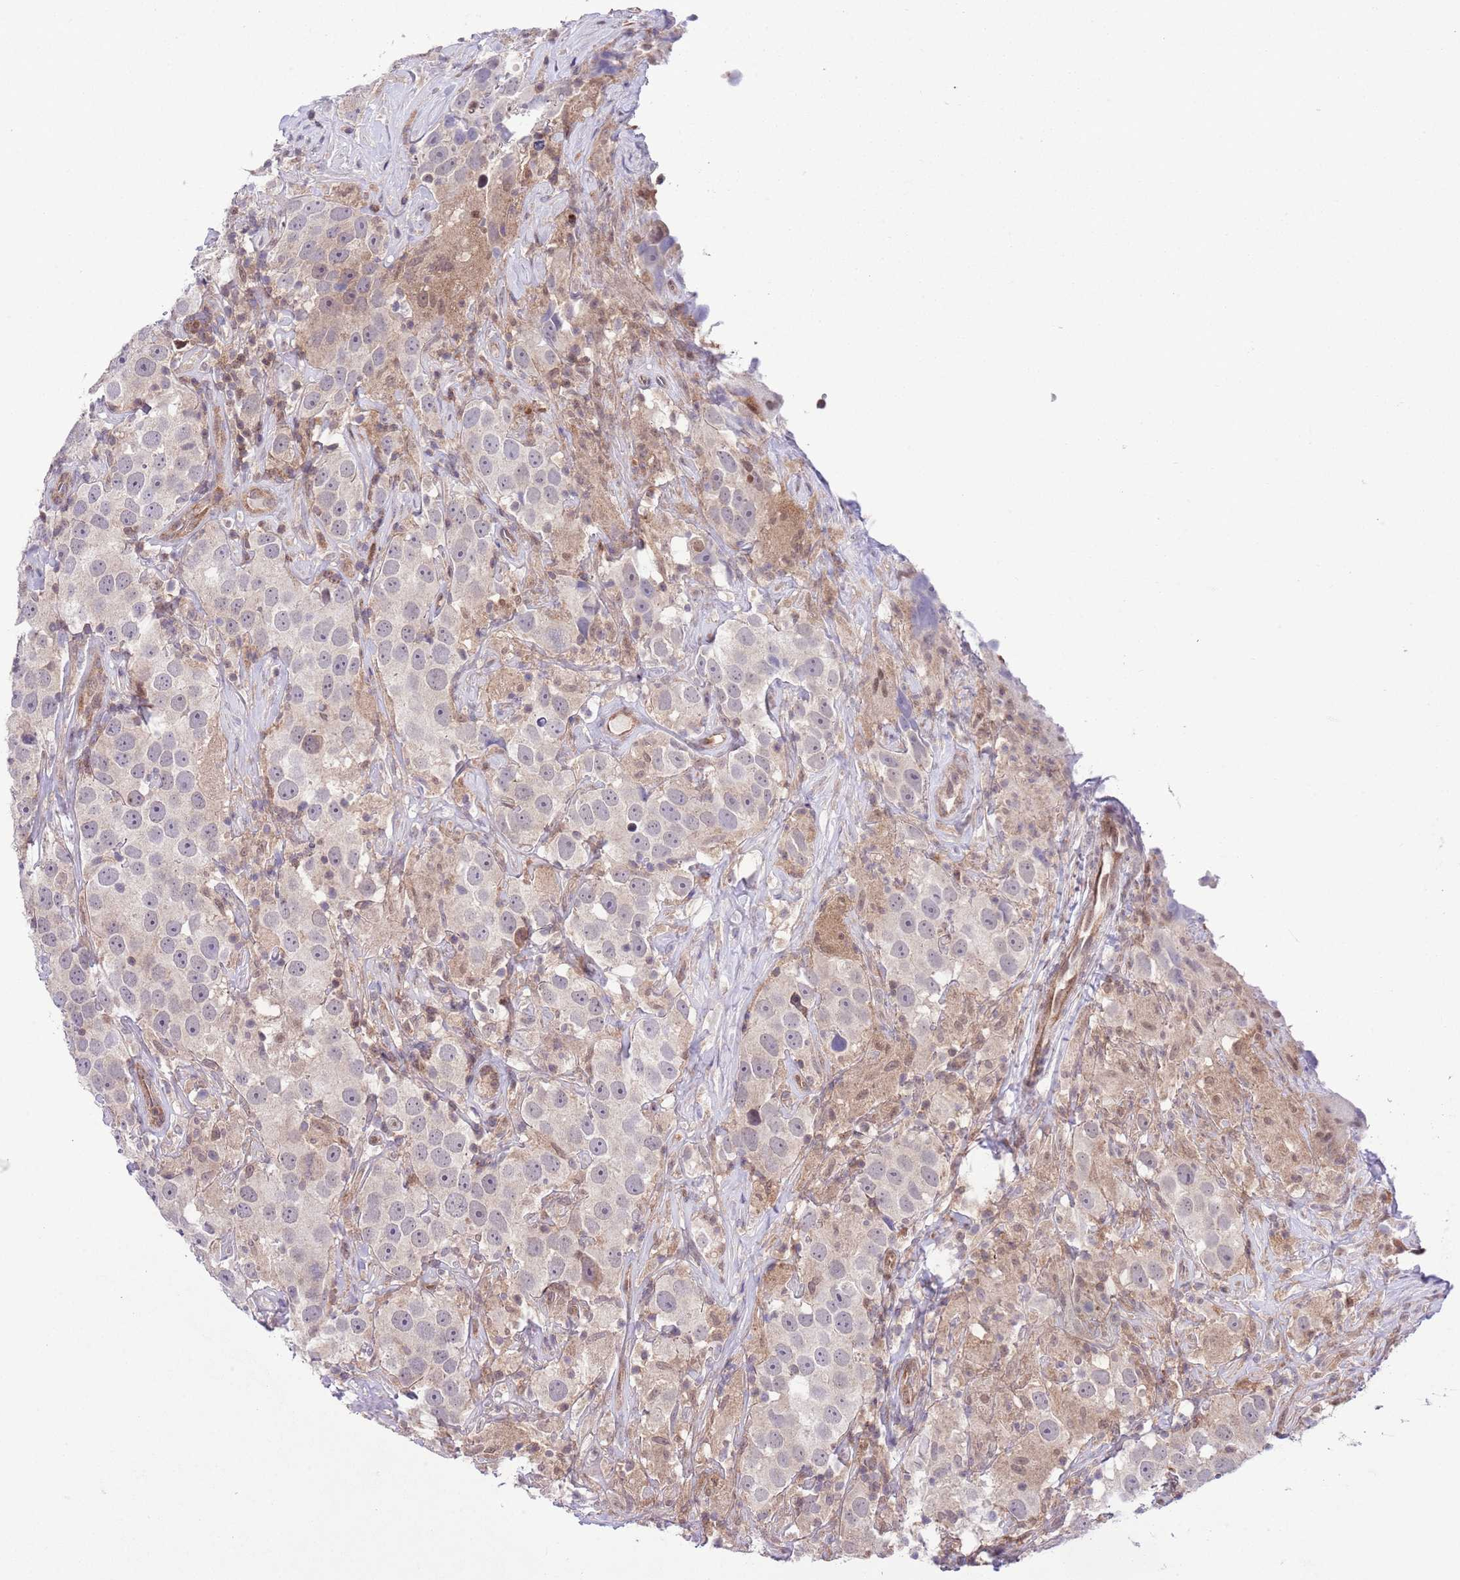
{"staining": {"intensity": "negative", "quantity": "none", "location": "none"}, "tissue": "testis cancer", "cell_type": "Tumor cells", "image_type": "cancer", "snomed": [{"axis": "morphology", "description": "Seminoma, NOS"}, {"axis": "topography", "description": "Testis"}], "caption": "Immunohistochemistry (IHC) micrograph of testis seminoma stained for a protein (brown), which reveals no positivity in tumor cells. The staining is performed using DAB (3,3'-diaminobenzidine) brown chromogen with nuclei counter-stained in using hematoxylin.", "gene": "HDHD2", "patient": {"sex": "male", "age": 49}}